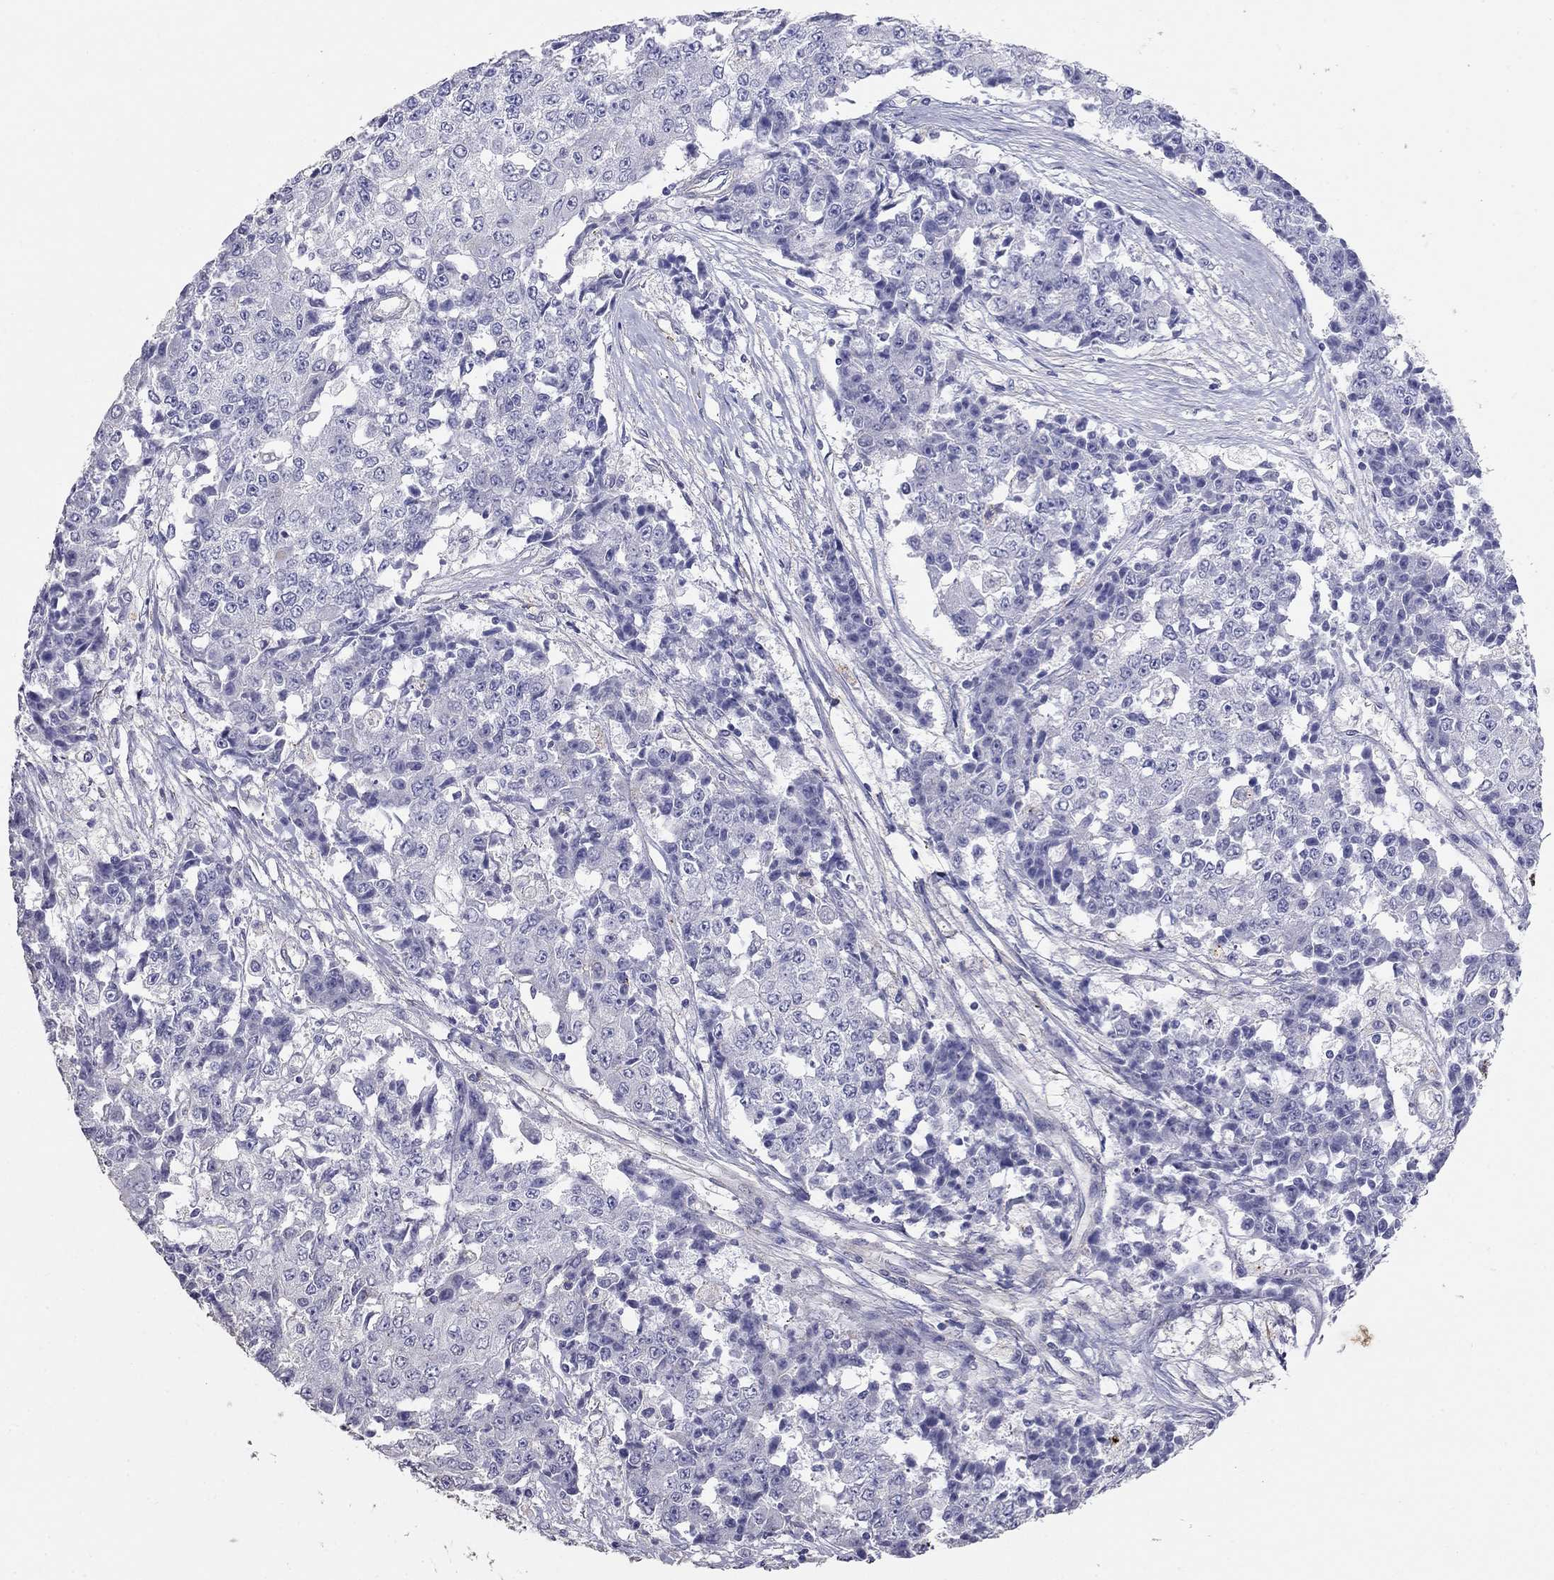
{"staining": {"intensity": "negative", "quantity": "none", "location": "none"}, "tissue": "ovarian cancer", "cell_type": "Tumor cells", "image_type": "cancer", "snomed": [{"axis": "morphology", "description": "Carcinoma, endometroid"}, {"axis": "topography", "description": "Ovary"}], "caption": "IHC micrograph of endometroid carcinoma (ovarian) stained for a protein (brown), which shows no positivity in tumor cells. (DAB (3,3'-diaminobenzidine) IHC, high magnification).", "gene": "LY6H", "patient": {"sex": "female", "age": 42}}